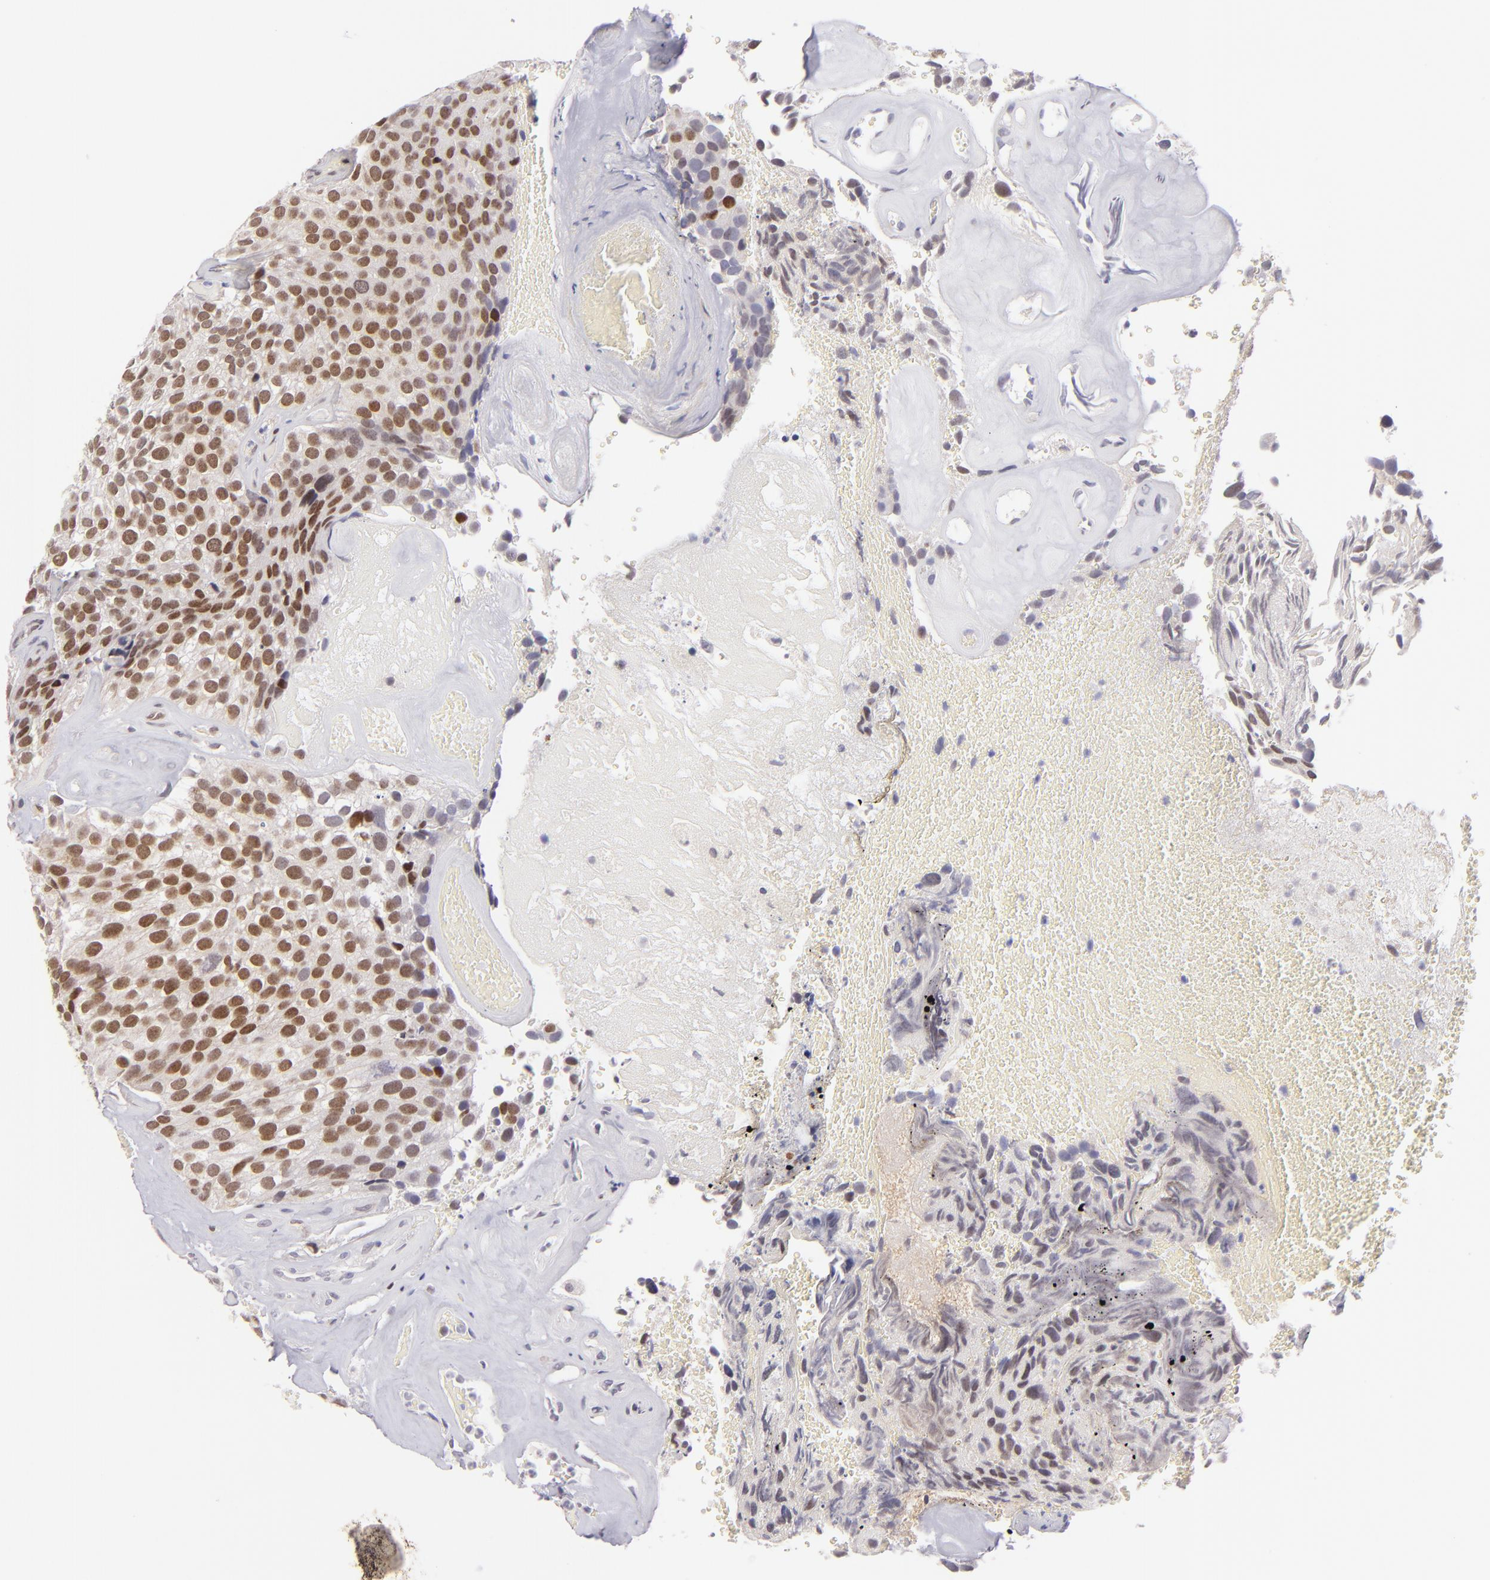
{"staining": {"intensity": "strong", "quantity": "25%-75%", "location": "nuclear"}, "tissue": "urothelial cancer", "cell_type": "Tumor cells", "image_type": "cancer", "snomed": [{"axis": "morphology", "description": "Urothelial carcinoma, High grade"}, {"axis": "topography", "description": "Urinary bladder"}], "caption": "A brown stain highlights strong nuclear positivity of a protein in urothelial cancer tumor cells. Using DAB (brown) and hematoxylin (blue) stains, captured at high magnification using brightfield microscopy.", "gene": "POU2F1", "patient": {"sex": "male", "age": 72}}